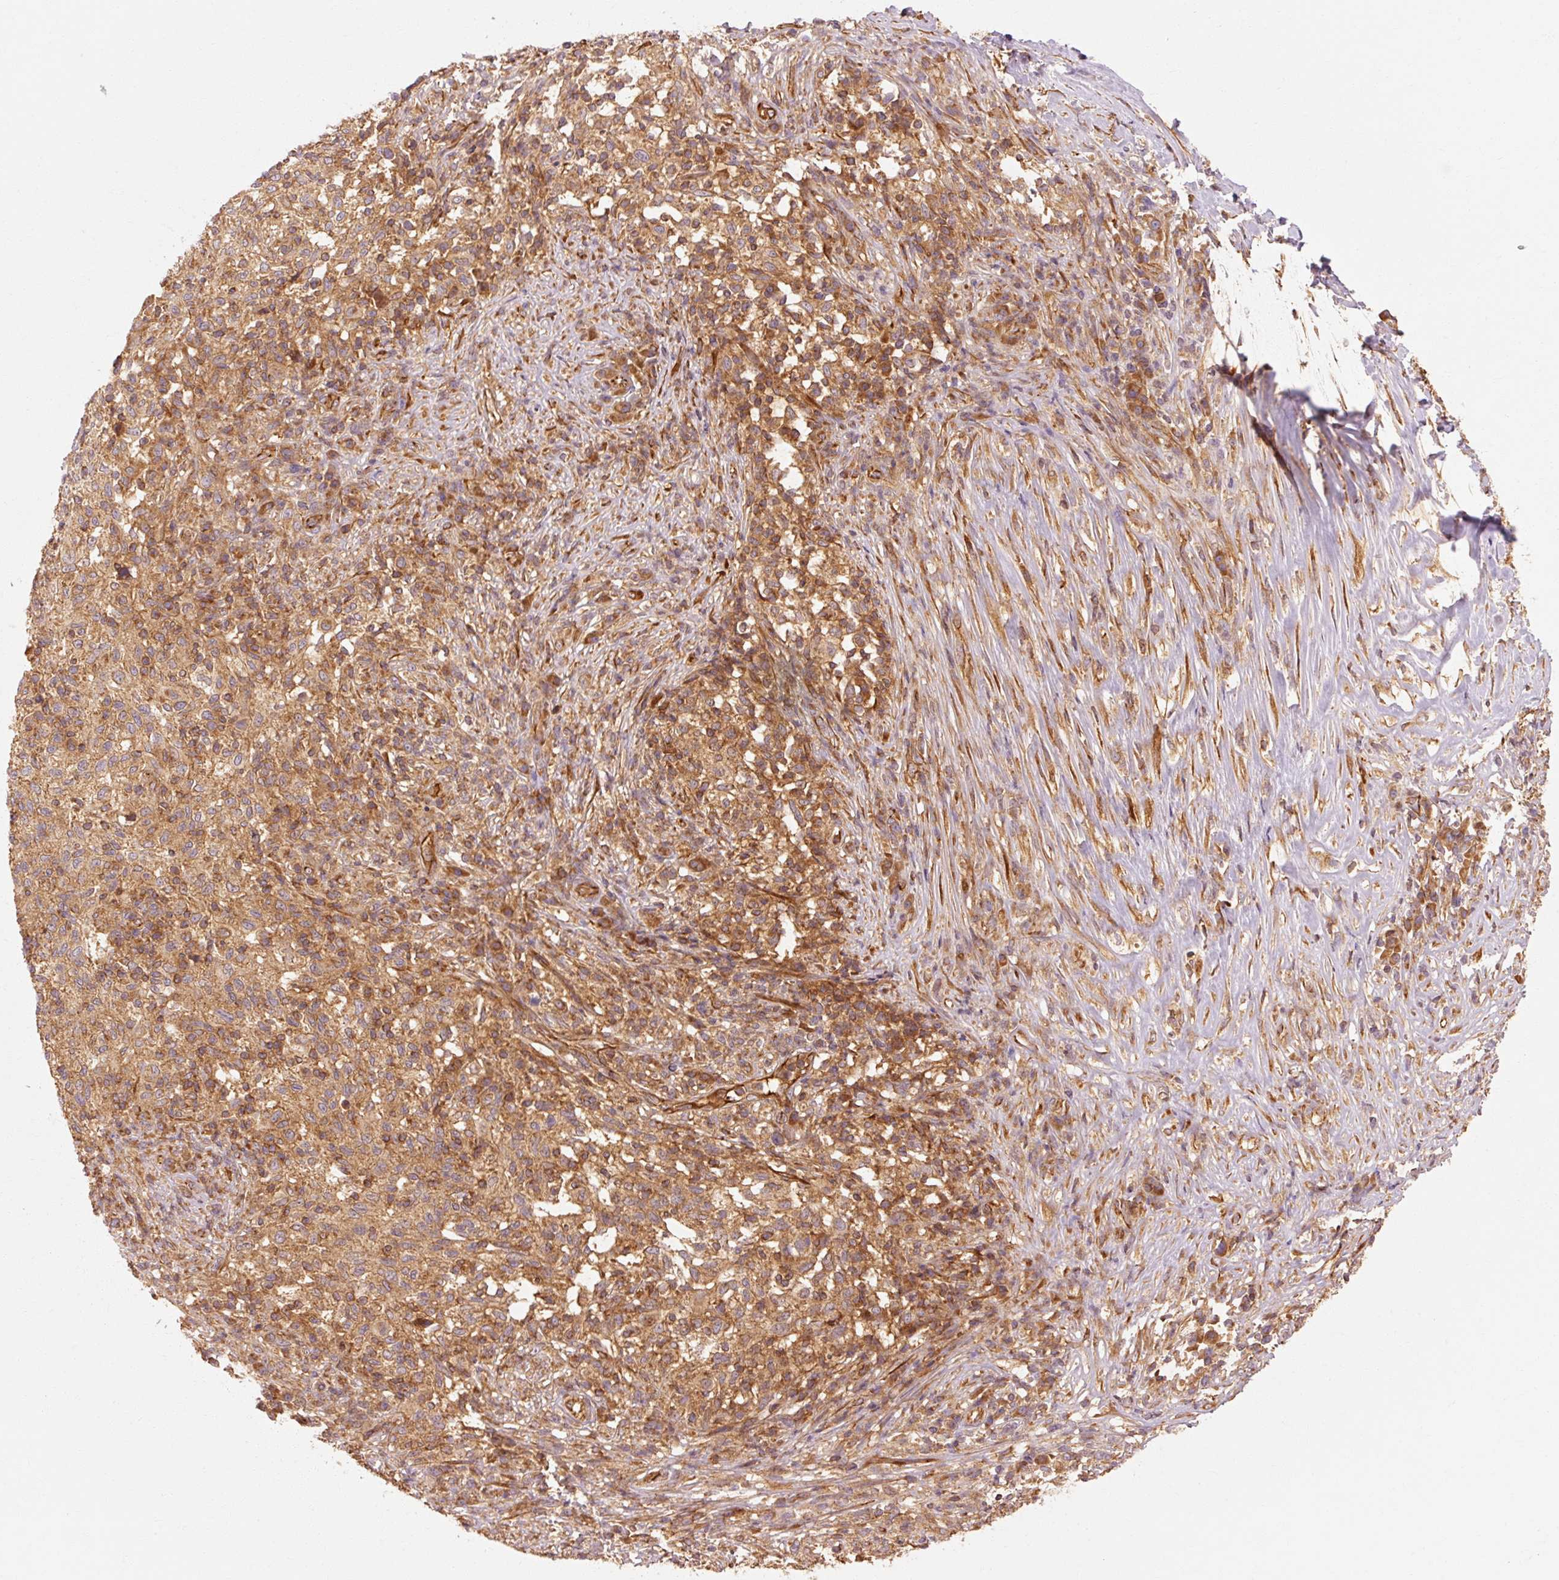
{"staining": {"intensity": "weak", "quantity": ">75%", "location": "cytoplasmic/membranous"}, "tissue": "melanoma", "cell_type": "Tumor cells", "image_type": "cancer", "snomed": [{"axis": "morphology", "description": "Malignant melanoma, NOS"}, {"axis": "topography", "description": "Skin"}], "caption": "Immunohistochemical staining of malignant melanoma shows low levels of weak cytoplasmic/membranous protein staining in about >75% of tumor cells. The staining was performed using DAB (3,3'-diaminobenzidine), with brown indicating positive protein expression. Nuclei are stained blue with hematoxylin.", "gene": "CTNNA1", "patient": {"sex": "male", "age": 66}}